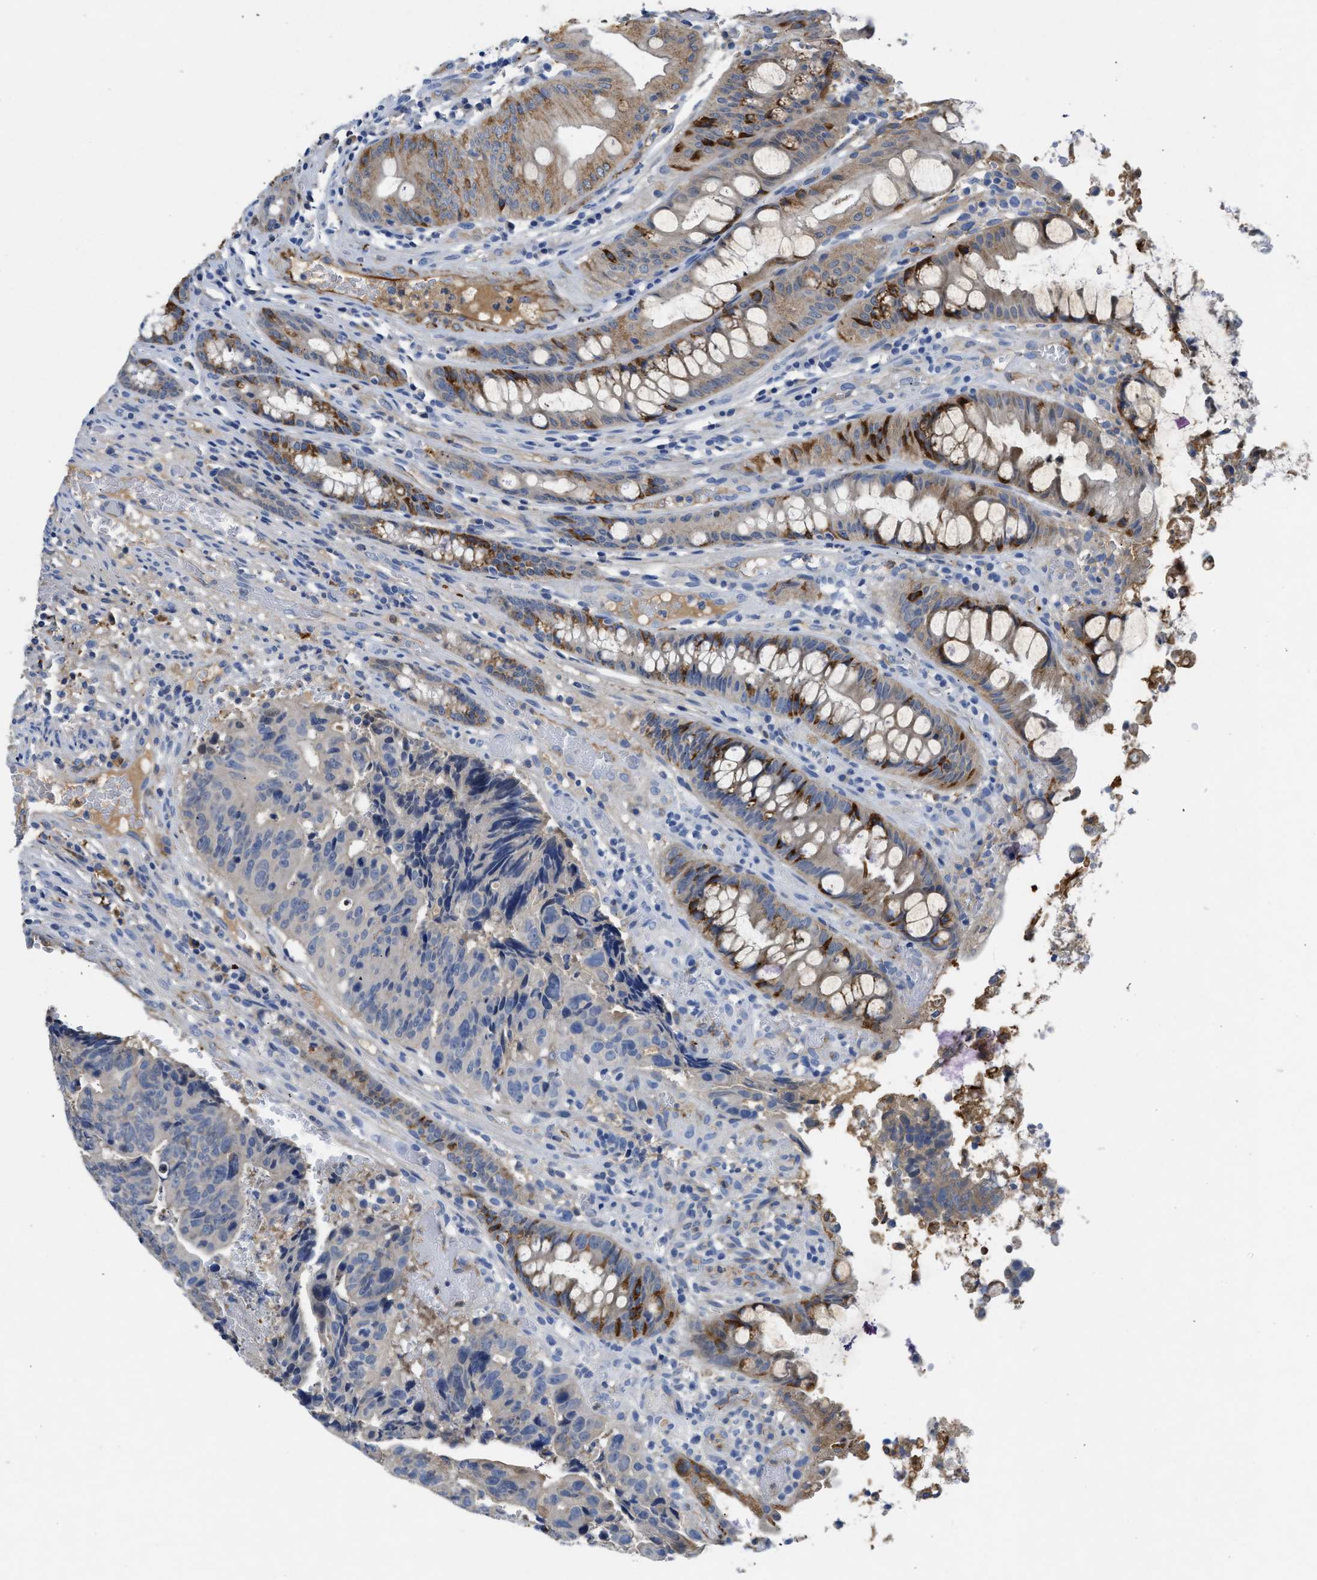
{"staining": {"intensity": "strong", "quantity": "<25%", "location": "cytoplasmic/membranous"}, "tissue": "colorectal cancer", "cell_type": "Tumor cells", "image_type": "cancer", "snomed": [{"axis": "morphology", "description": "Adenocarcinoma, NOS"}, {"axis": "topography", "description": "Colon"}], "caption": "A brown stain highlights strong cytoplasmic/membranous positivity of a protein in human colorectal cancer (adenocarcinoma) tumor cells. The protein is shown in brown color, while the nuclei are stained blue.", "gene": "SPEG", "patient": {"sex": "female", "age": 57}}